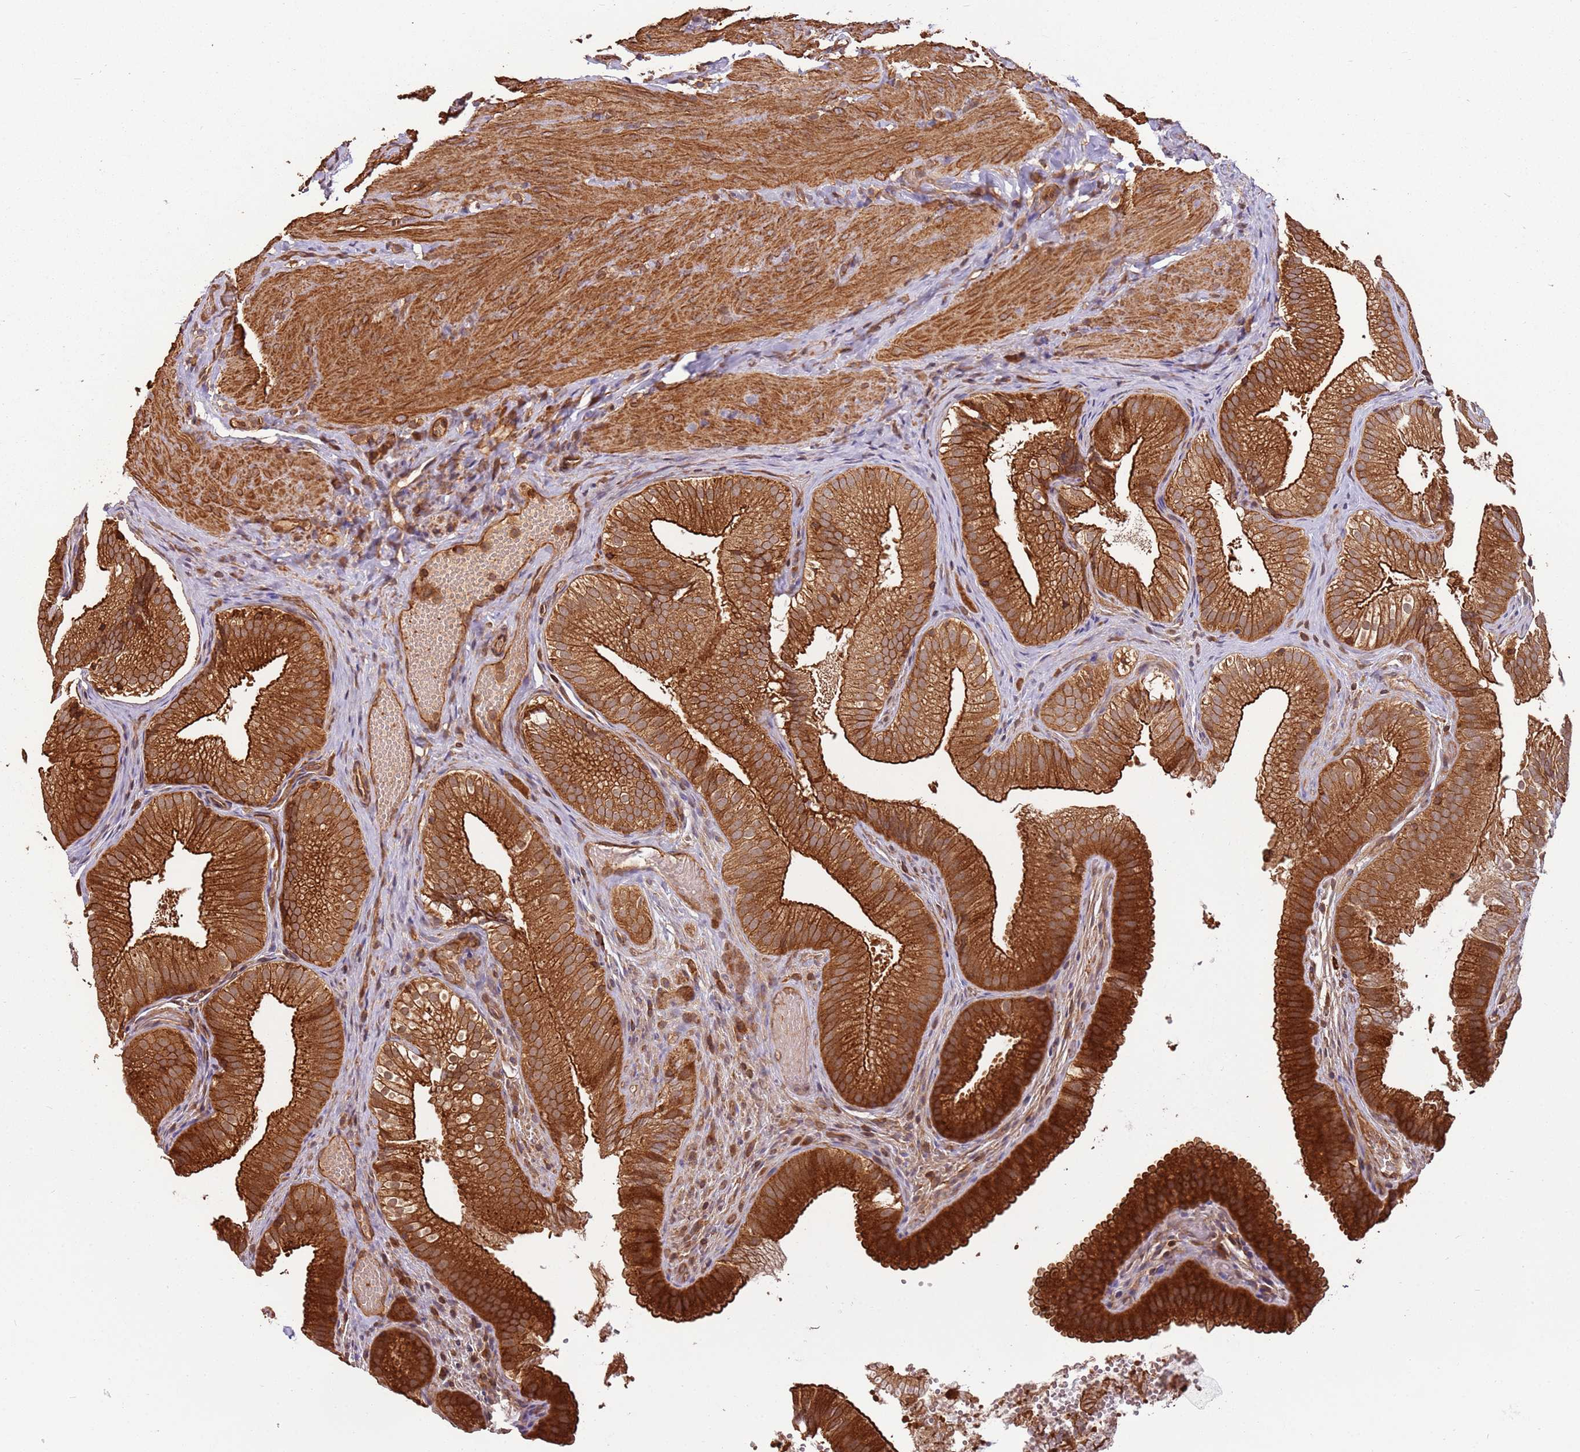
{"staining": {"intensity": "strong", "quantity": ">75%", "location": "cytoplasmic/membranous"}, "tissue": "gallbladder", "cell_type": "Glandular cells", "image_type": "normal", "snomed": [{"axis": "morphology", "description": "Normal tissue, NOS"}, {"axis": "topography", "description": "Gallbladder"}], "caption": "Strong cytoplasmic/membranous staining is present in approximately >75% of glandular cells in normal gallbladder. The protein is stained brown, and the nuclei are stained in blue (DAB IHC with brightfield microscopy, high magnification).", "gene": "ACVR2A", "patient": {"sex": "female", "age": 30}}